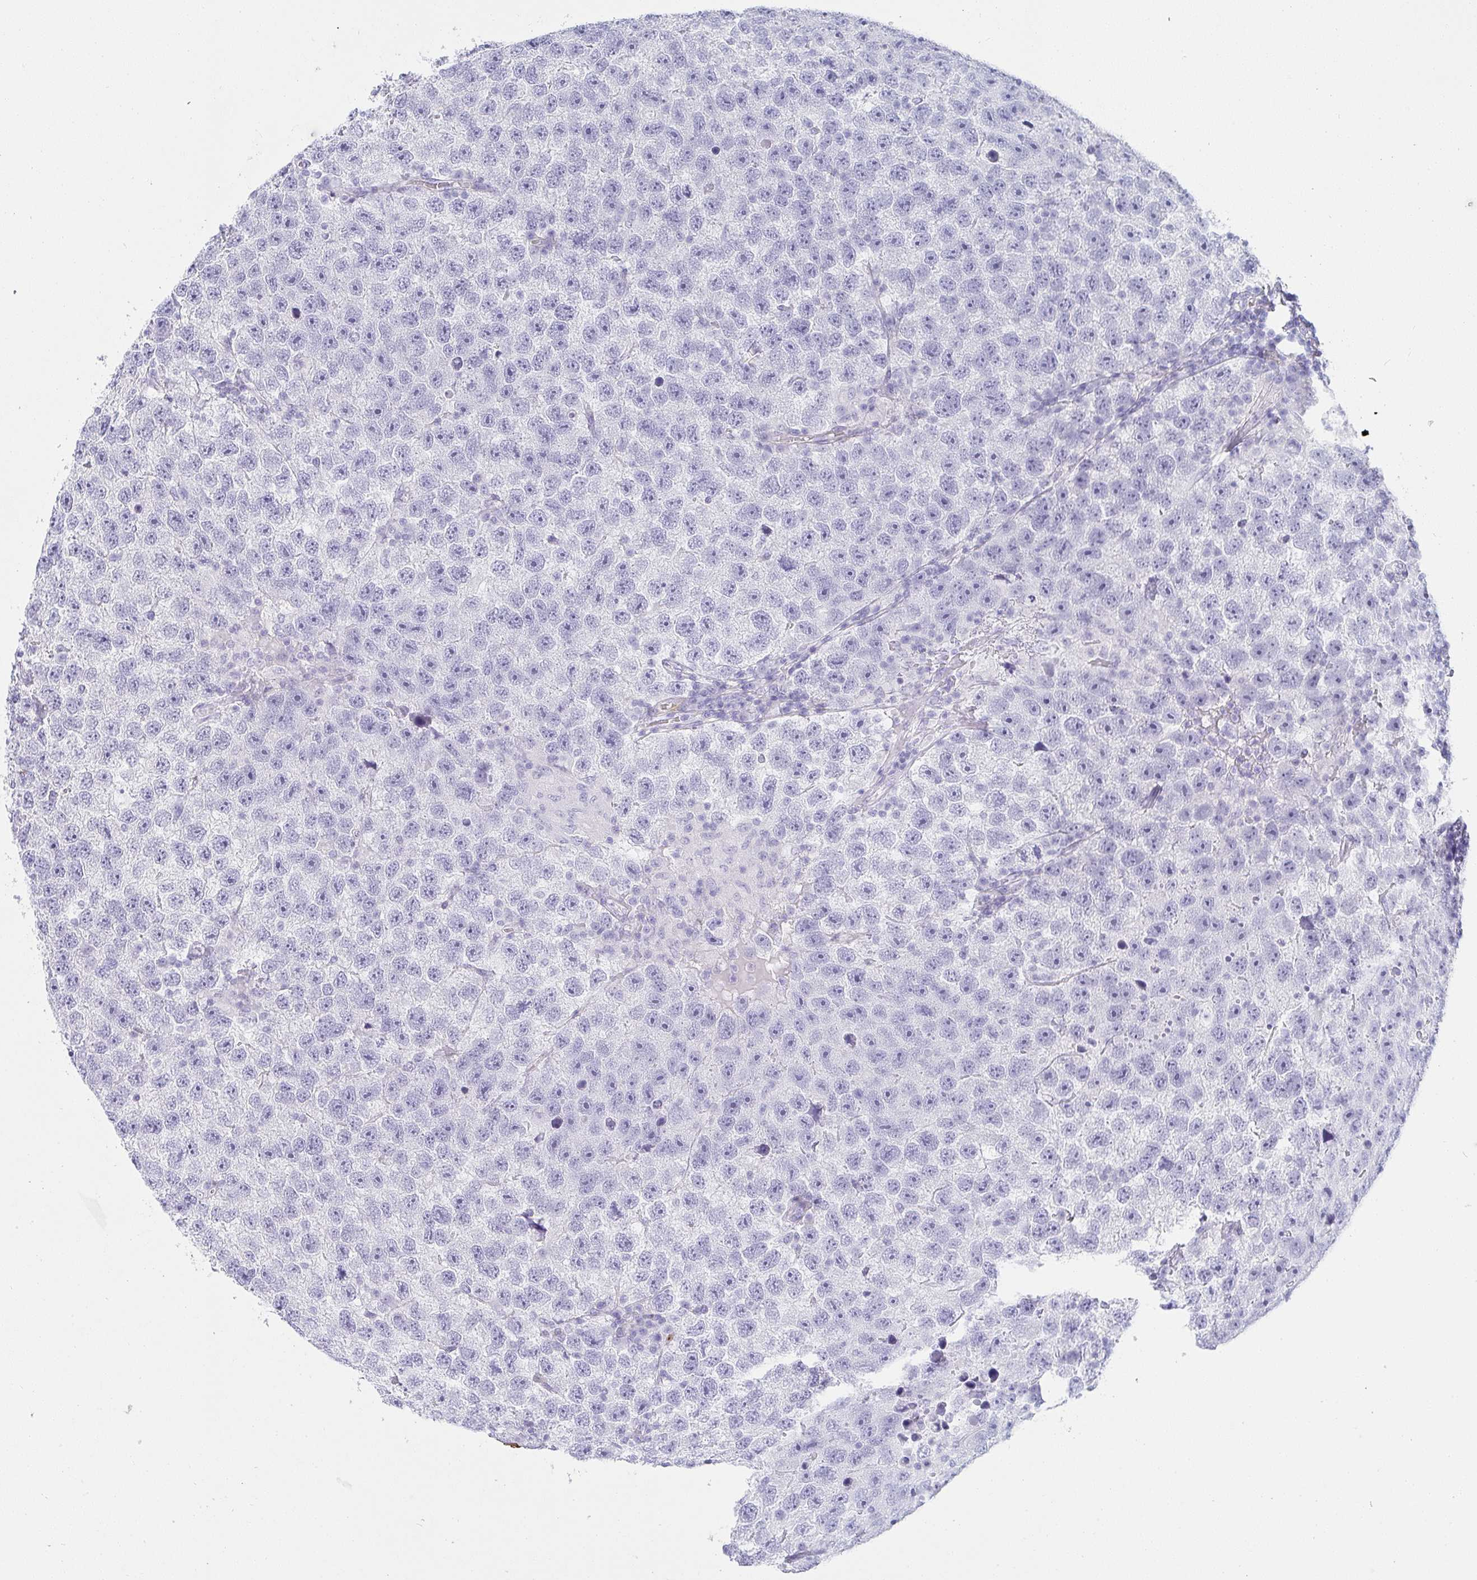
{"staining": {"intensity": "negative", "quantity": "none", "location": "none"}, "tissue": "testis cancer", "cell_type": "Tumor cells", "image_type": "cancer", "snomed": [{"axis": "morphology", "description": "Seminoma, NOS"}, {"axis": "topography", "description": "Testis"}], "caption": "IHC photomicrograph of neoplastic tissue: testis seminoma stained with DAB (3,3'-diaminobenzidine) exhibits no significant protein positivity in tumor cells. (DAB immunohistochemistry, high magnification).", "gene": "PRND", "patient": {"sex": "male", "age": 26}}